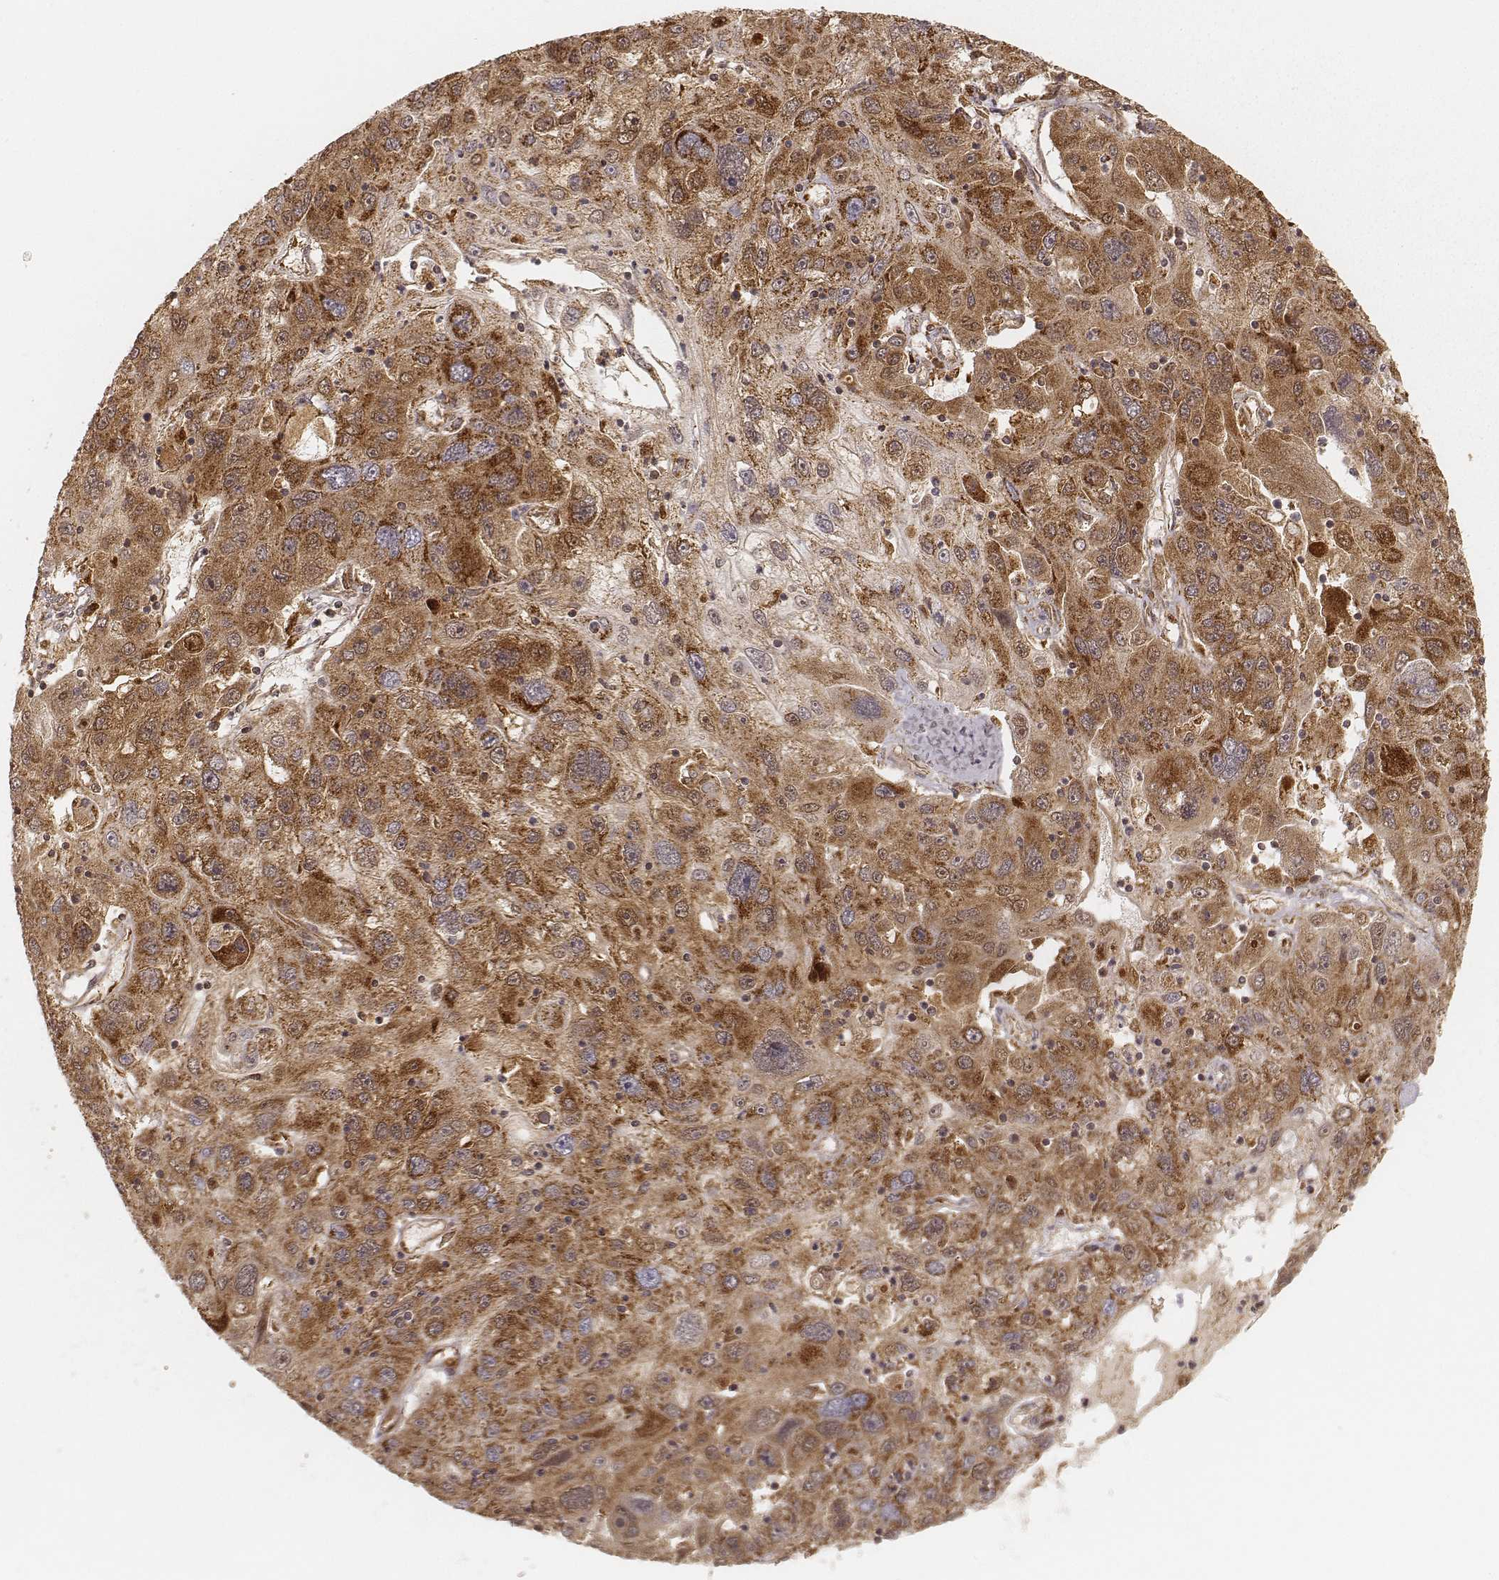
{"staining": {"intensity": "strong", "quantity": ">75%", "location": "cytoplasmic/membranous"}, "tissue": "stomach cancer", "cell_type": "Tumor cells", "image_type": "cancer", "snomed": [{"axis": "morphology", "description": "Adenocarcinoma, NOS"}, {"axis": "topography", "description": "Stomach"}], "caption": "This histopathology image exhibits IHC staining of adenocarcinoma (stomach), with high strong cytoplasmic/membranous expression in approximately >75% of tumor cells.", "gene": "CS", "patient": {"sex": "male", "age": 56}}